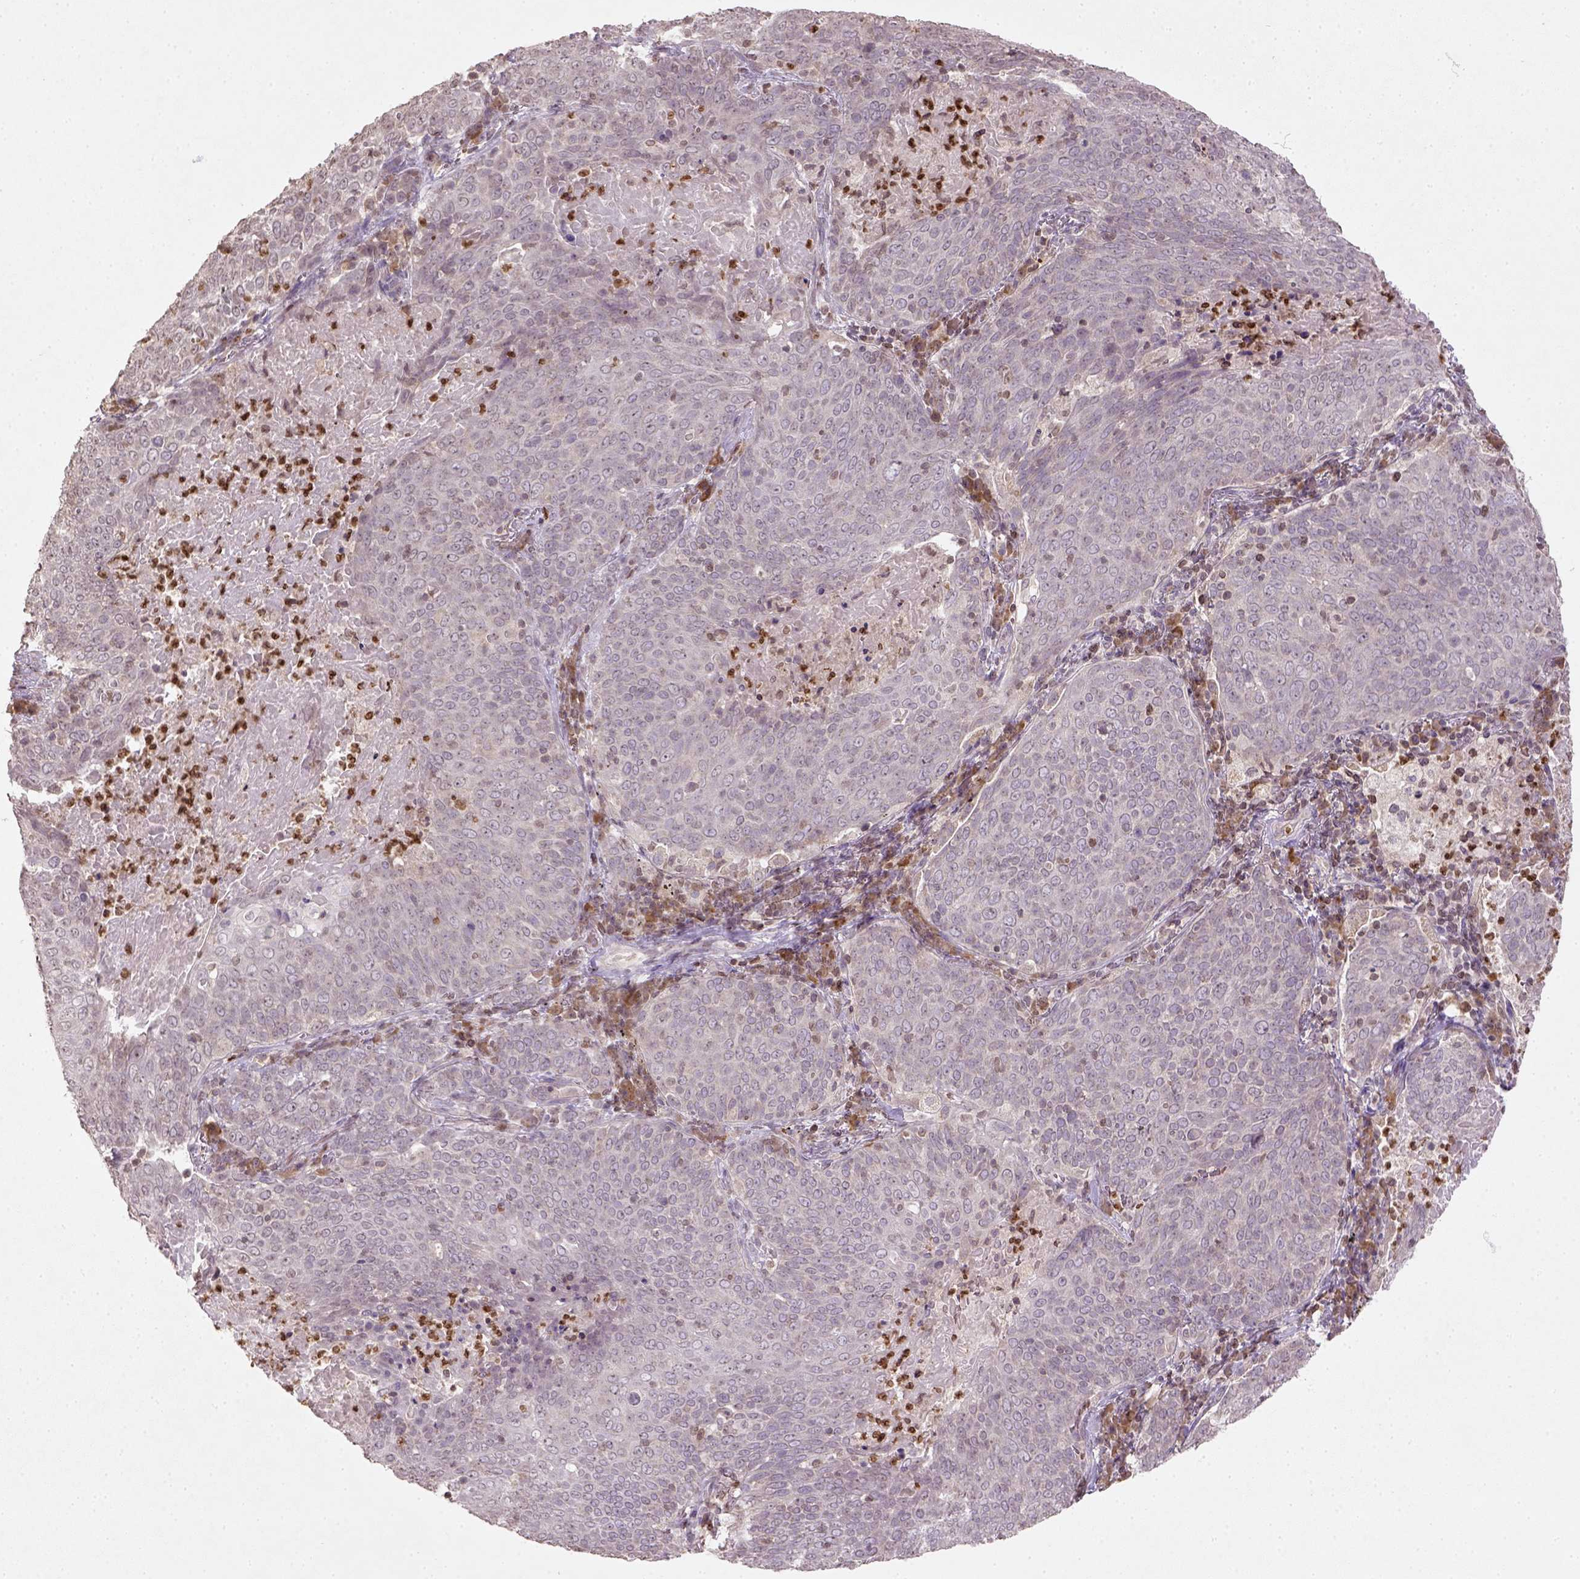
{"staining": {"intensity": "negative", "quantity": "none", "location": "none"}, "tissue": "lung cancer", "cell_type": "Tumor cells", "image_type": "cancer", "snomed": [{"axis": "morphology", "description": "Squamous cell carcinoma, NOS"}, {"axis": "topography", "description": "Lung"}], "caption": "DAB (3,3'-diaminobenzidine) immunohistochemical staining of lung squamous cell carcinoma exhibits no significant expression in tumor cells.", "gene": "NUDT3", "patient": {"sex": "male", "age": 82}}